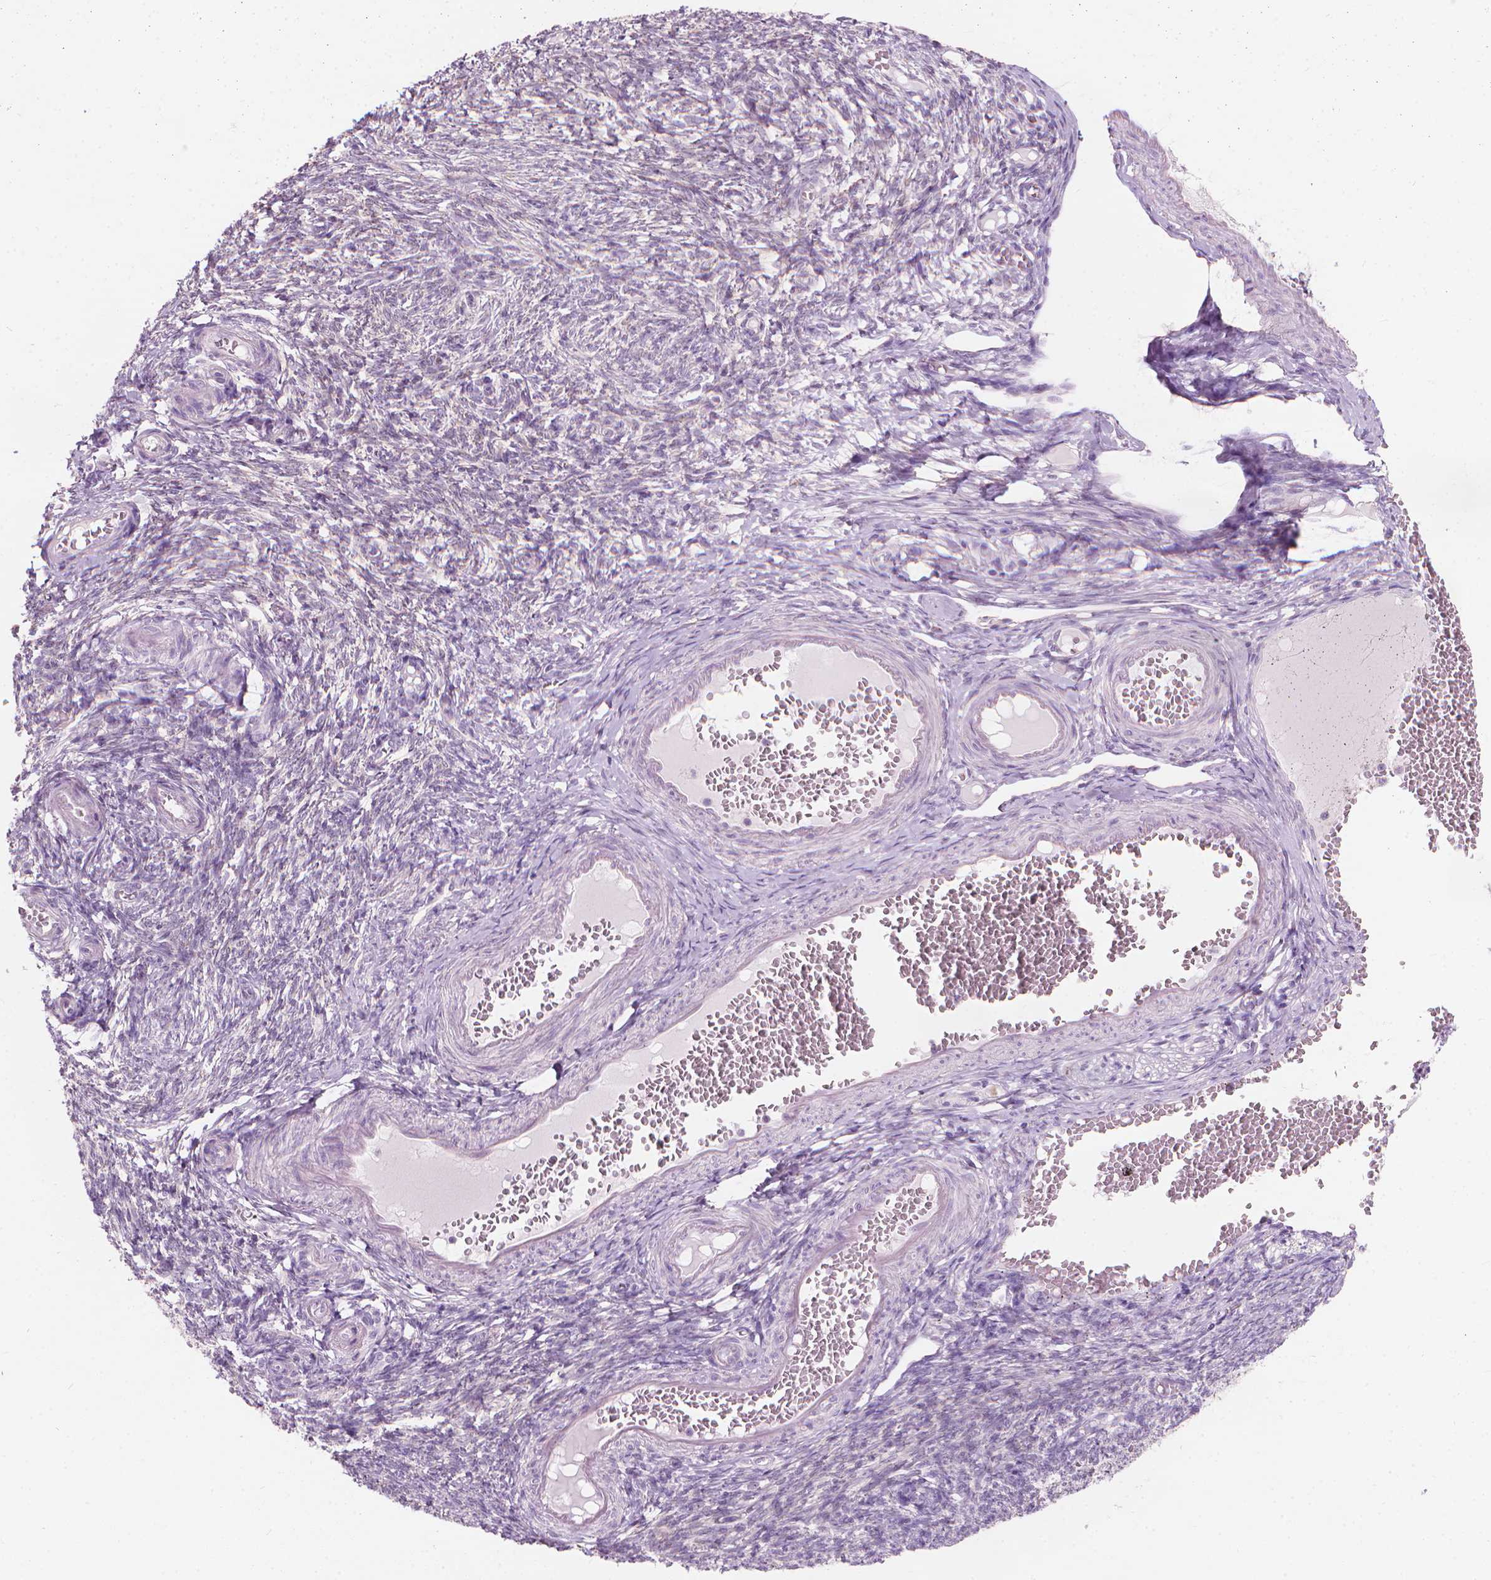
{"staining": {"intensity": "negative", "quantity": "none", "location": "none"}, "tissue": "ovary", "cell_type": "Follicle cells", "image_type": "normal", "snomed": [{"axis": "morphology", "description": "Normal tissue, NOS"}, {"axis": "topography", "description": "Ovary"}], "caption": "High magnification brightfield microscopy of benign ovary stained with DAB (3,3'-diaminobenzidine) (brown) and counterstained with hematoxylin (blue): follicle cells show no significant staining. (Brightfield microscopy of DAB immunohistochemistry at high magnification).", "gene": "GPRC5A", "patient": {"sex": "female", "age": 39}}